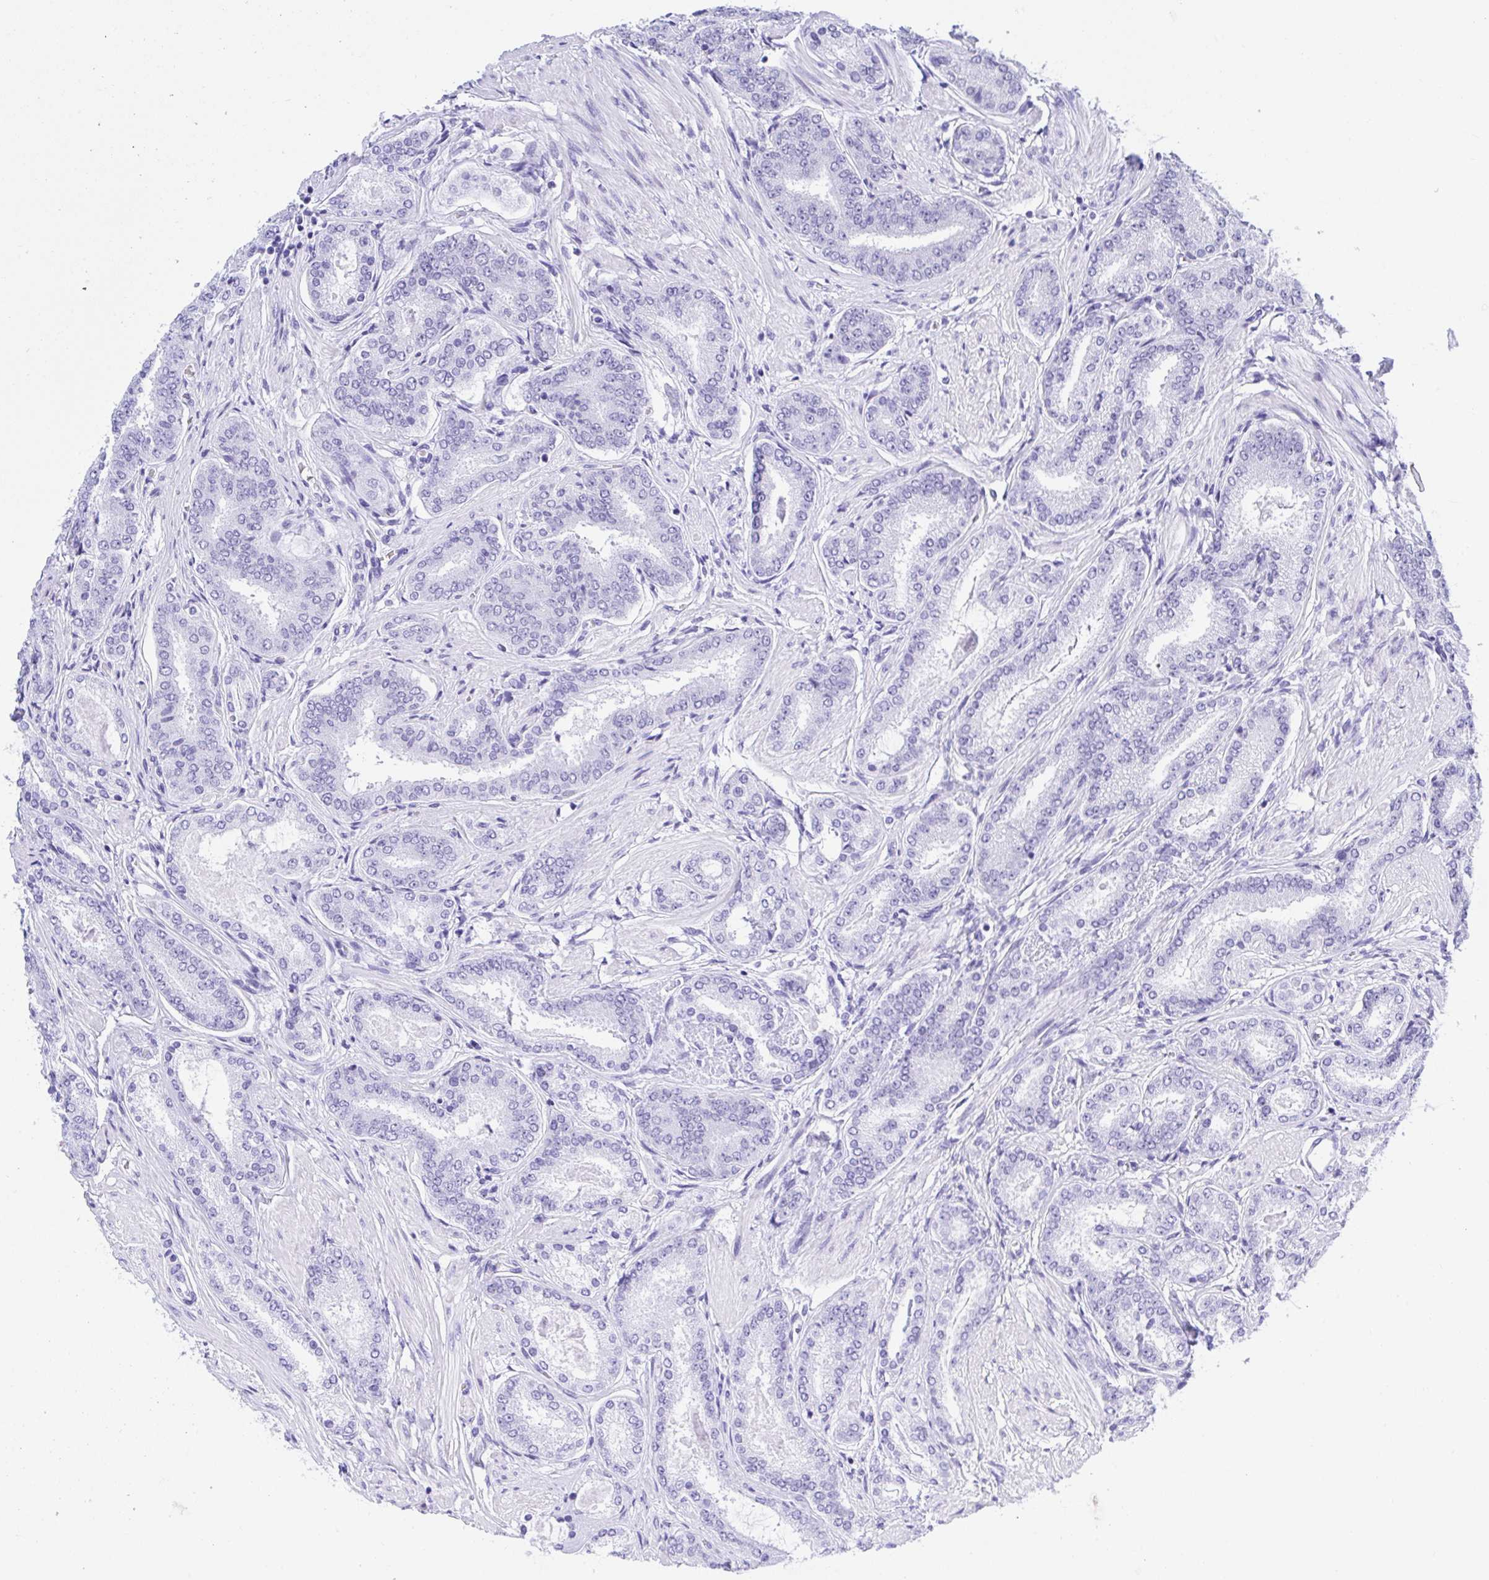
{"staining": {"intensity": "negative", "quantity": "none", "location": "none"}, "tissue": "prostate cancer", "cell_type": "Tumor cells", "image_type": "cancer", "snomed": [{"axis": "morphology", "description": "Adenocarcinoma, High grade"}, {"axis": "topography", "description": "Prostate"}], "caption": "The IHC micrograph has no significant expression in tumor cells of high-grade adenocarcinoma (prostate) tissue. (Brightfield microscopy of DAB immunohistochemistry at high magnification).", "gene": "THOP1", "patient": {"sex": "male", "age": 63}}